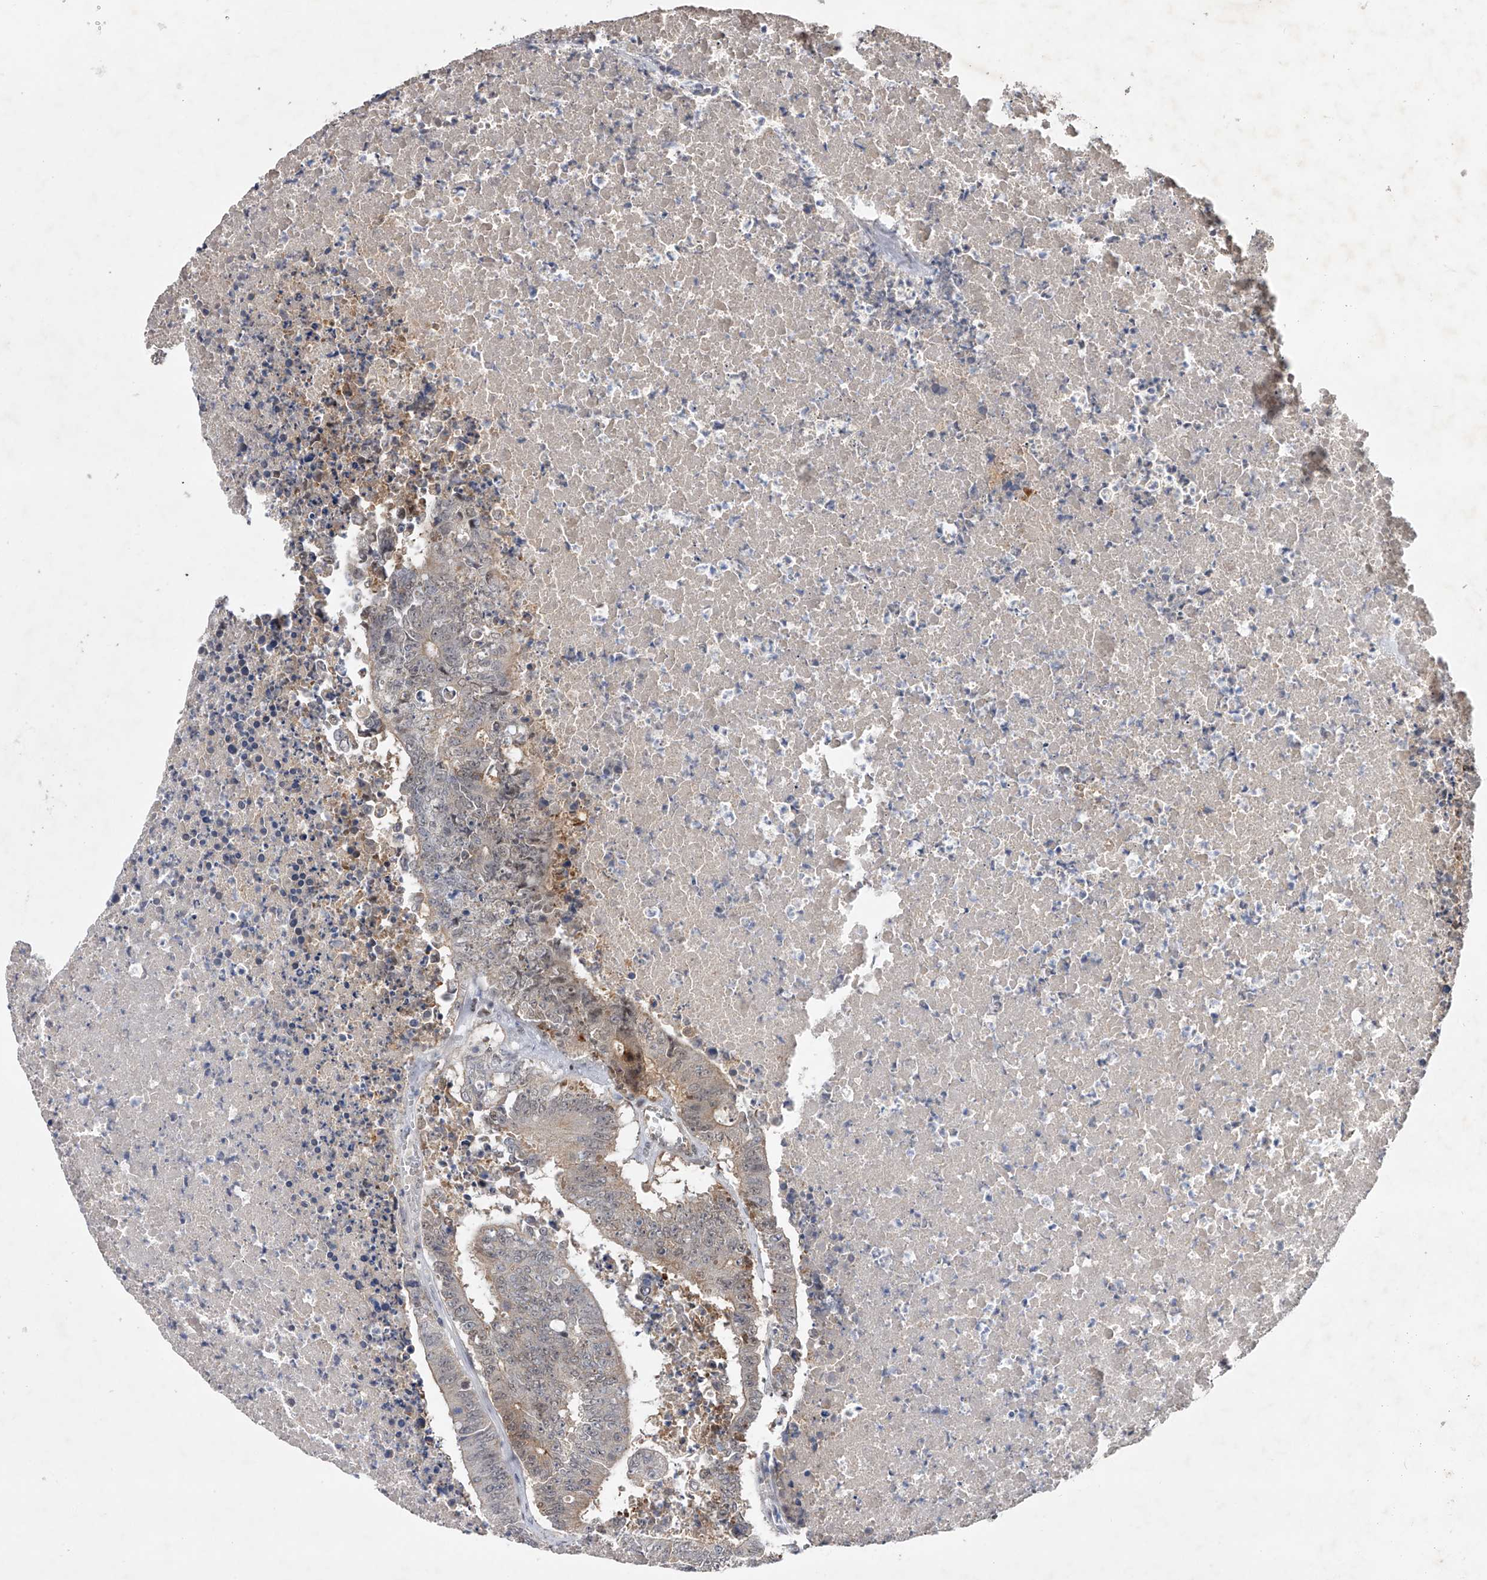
{"staining": {"intensity": "weak", "quantity": "<25%", "location": "cytoplasmic/membranous"}, "tissue": "colorectal cancer", "cell_type": "Tumor cells", "image_type": "cancer", "snomed": [{"axis": "morphology", "description": "Adenocarcinoma, NOS"}, {"axis": "topography", "description": "Colon"}], "caption": "This is an immunohistochemistry photomicrograph of human colorectal adenocarcinoma. There is no staining in tumor cells.", "gene": "RWDD2A", "patient": {"sex": "male", "age": 87}}